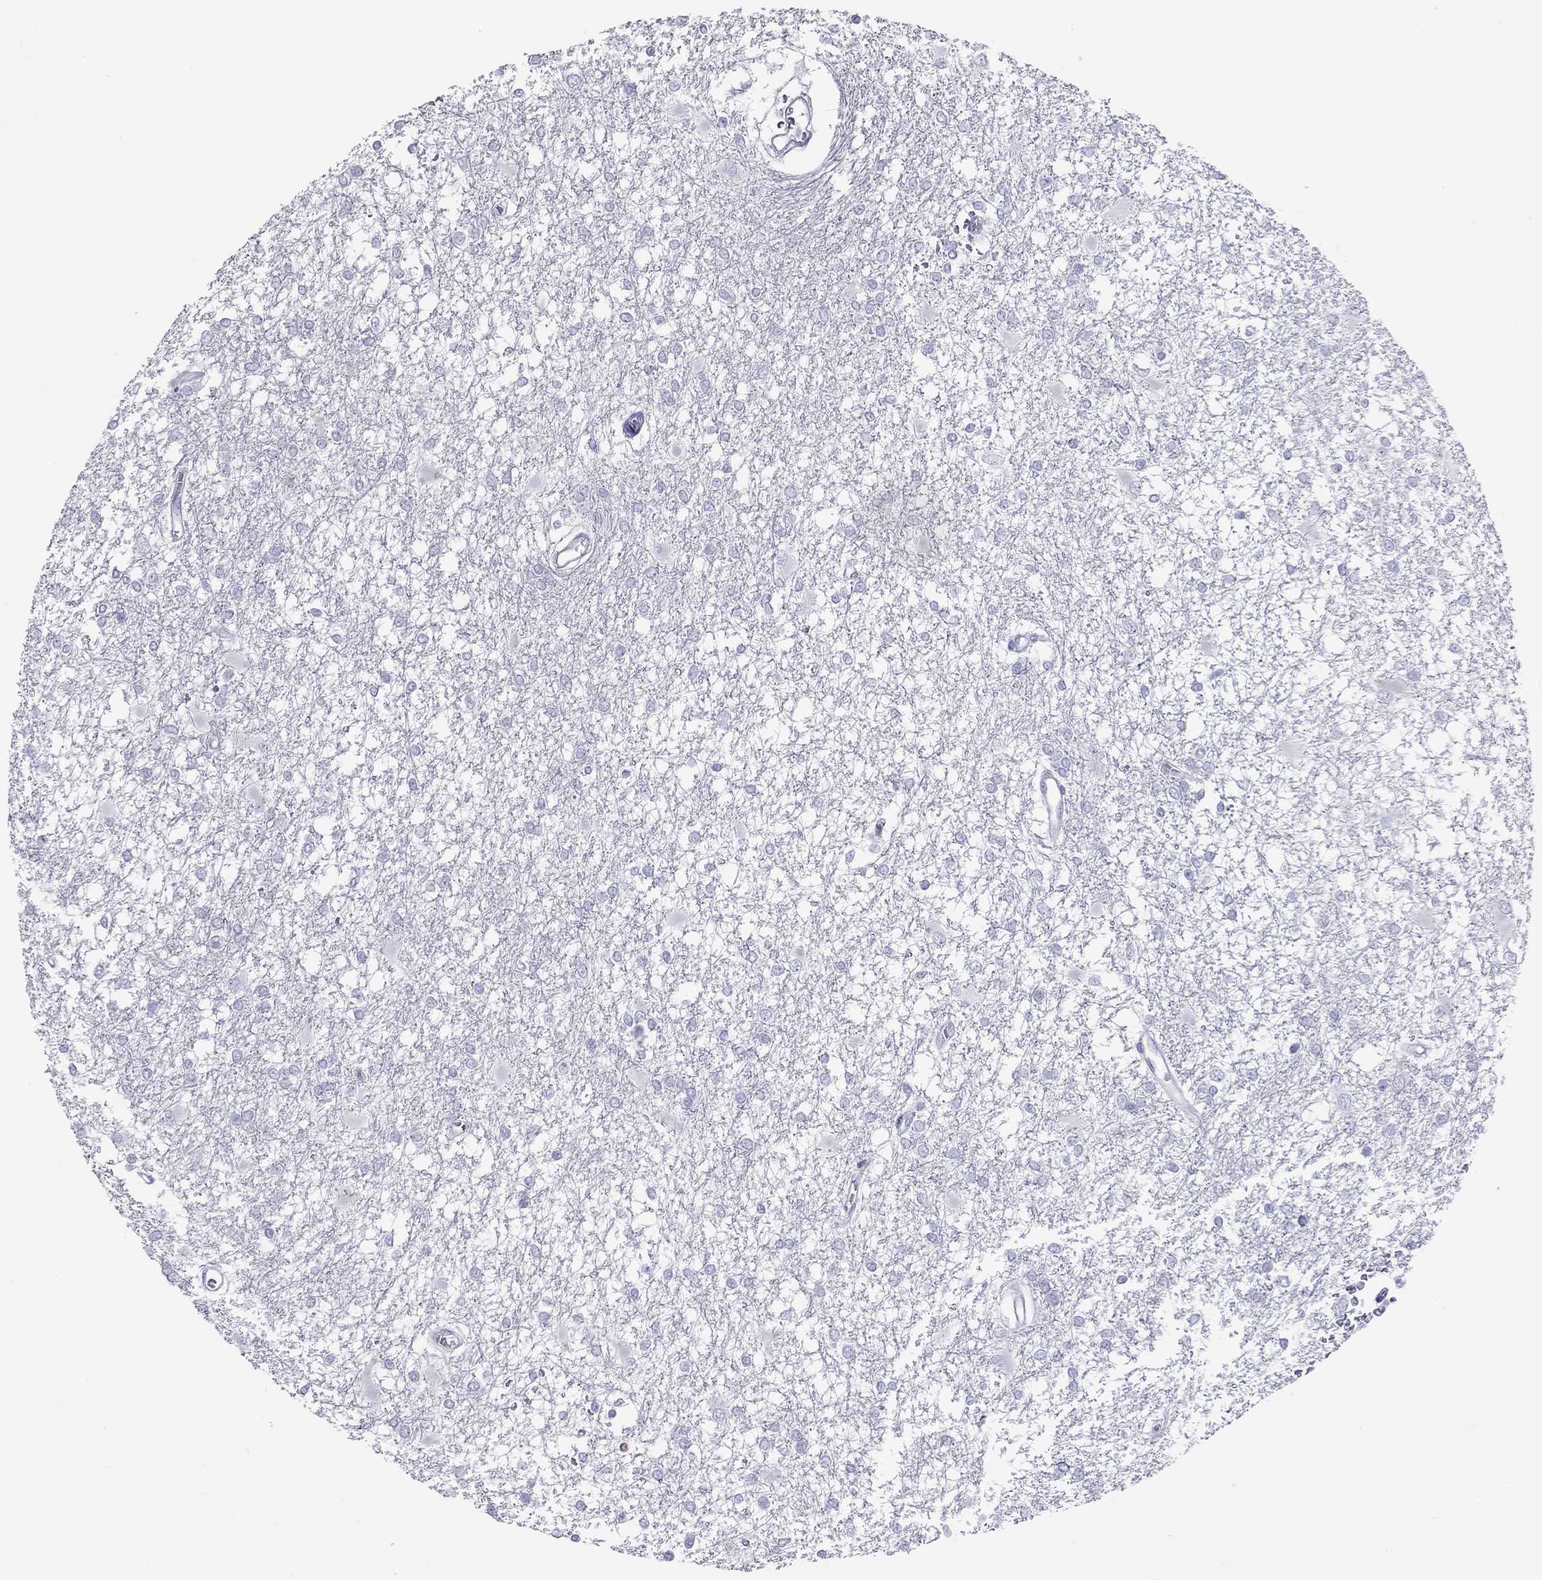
{"staining": {"intensity": "negative", "quantity": "none", "location": "none"}, "tissue": "glioma", "cell_type": "Tumor cells", "image_type": "cancer", "snomed": [{"axis": "morphology", "description": "Glioma, malignant, High grade"}, {"axis": "topography", "description": "Cerebral cortex"}], "caption": "IHC of malignant glioma (high-grade) demonstrates no expression in tumor cells. Brightfield microscopy of IHC stained with DAB (3,3'-diaminobenzidine) (brown) and hematoxylin (blue), captured at high magnification.", "gene": "SH2D2A", "patient": {"sex": "male", "age": 79}}